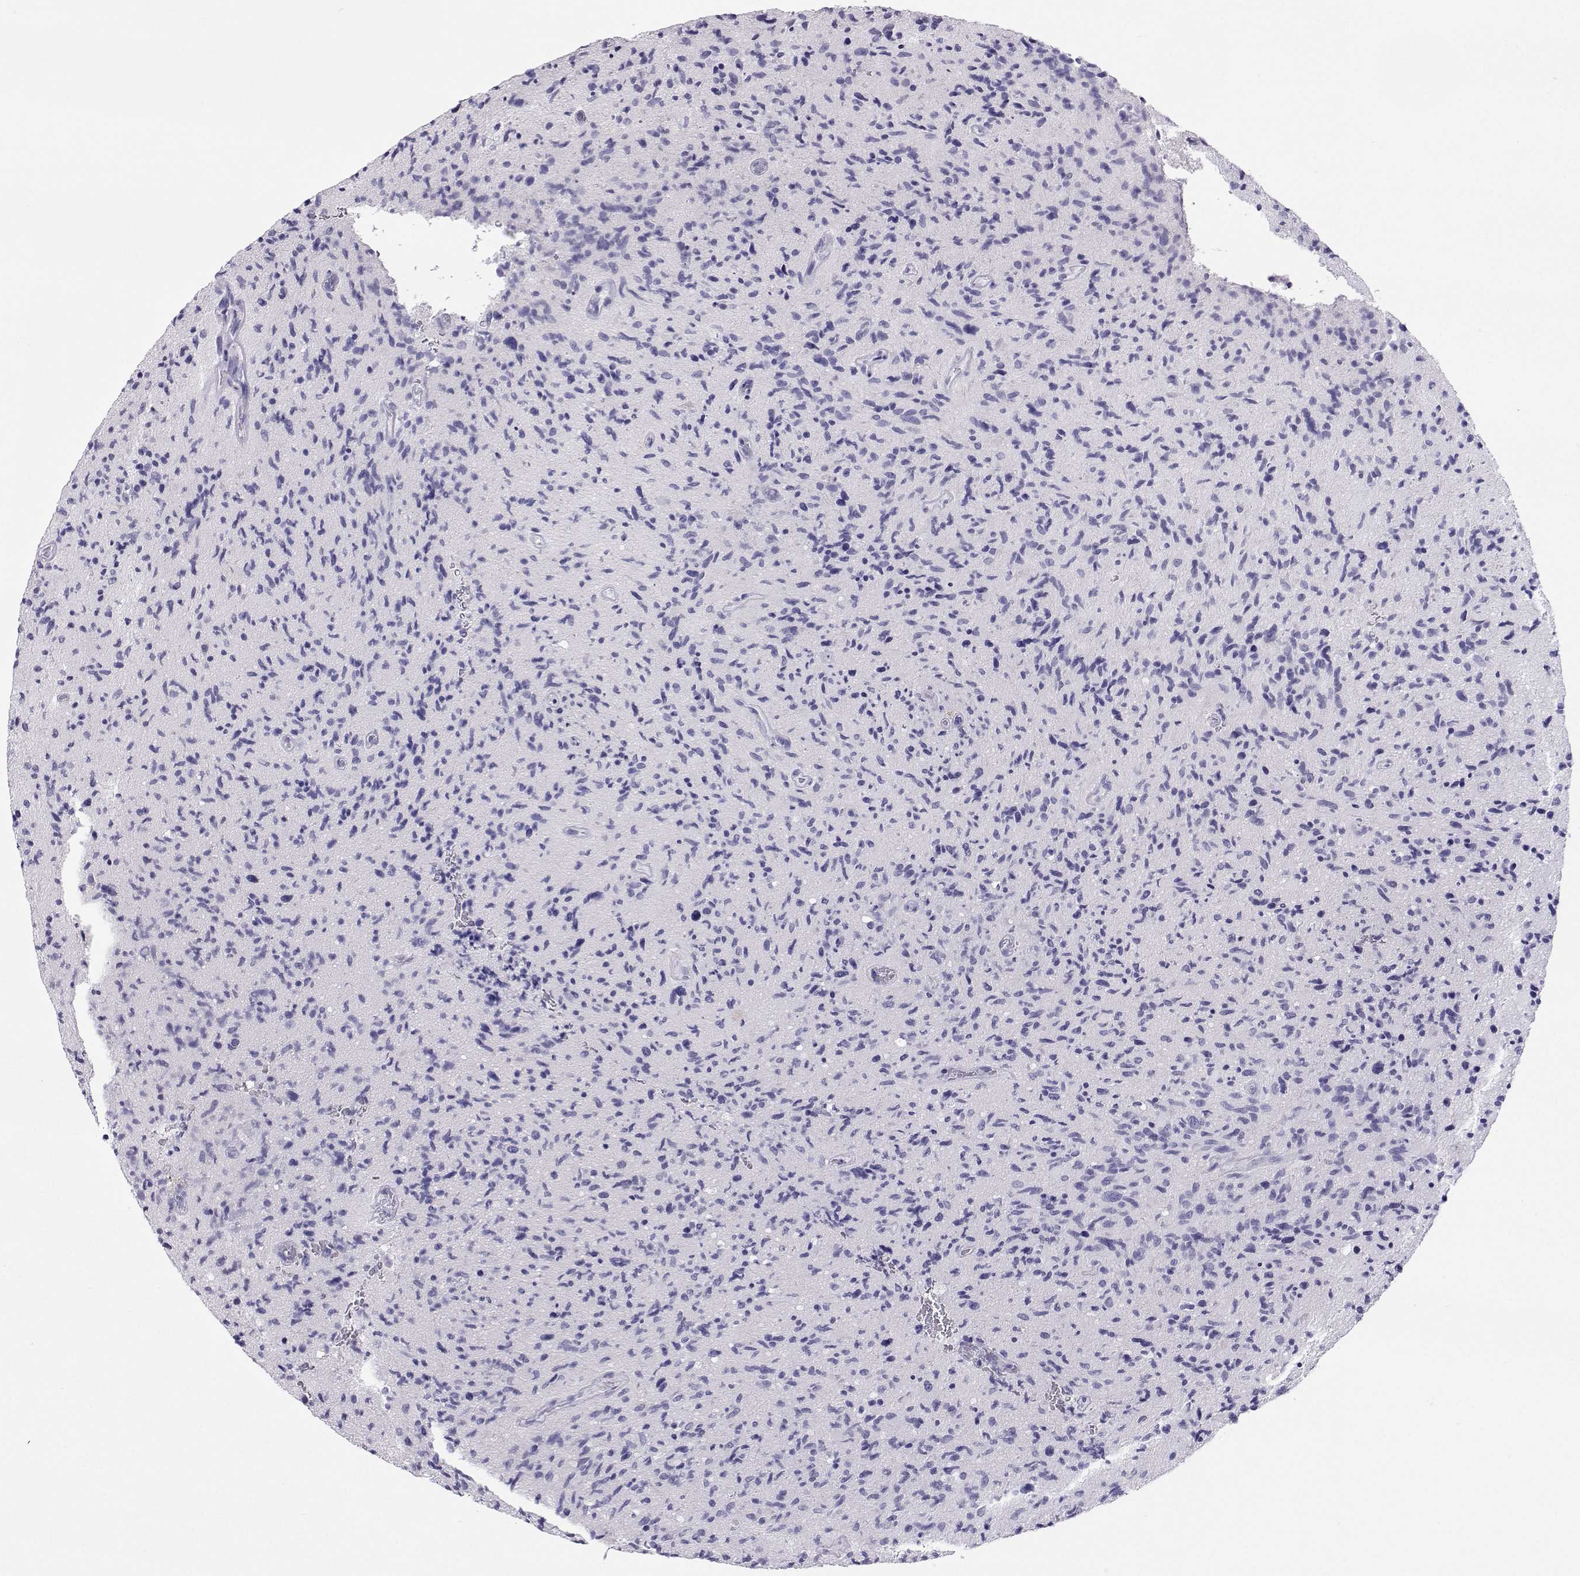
{"staining": {"intensity": "negative", "quantity": "none", "location": "none"}, "tissue": "glioma", "cell_type": "Tumor cells", "image_type": "cancer", "snomed": [{"axis": "morphology", "description": "Glioma, malignant, High grade"}, {"axis": "topography", "description": "Brain"}], "caption": "The immunohistochemistry micrograph has no significant staining in tumor cells of malignant high-grade glioma tissue.", "gene": "PLIN4", "patient": {"sex": "male", "age": 54}}